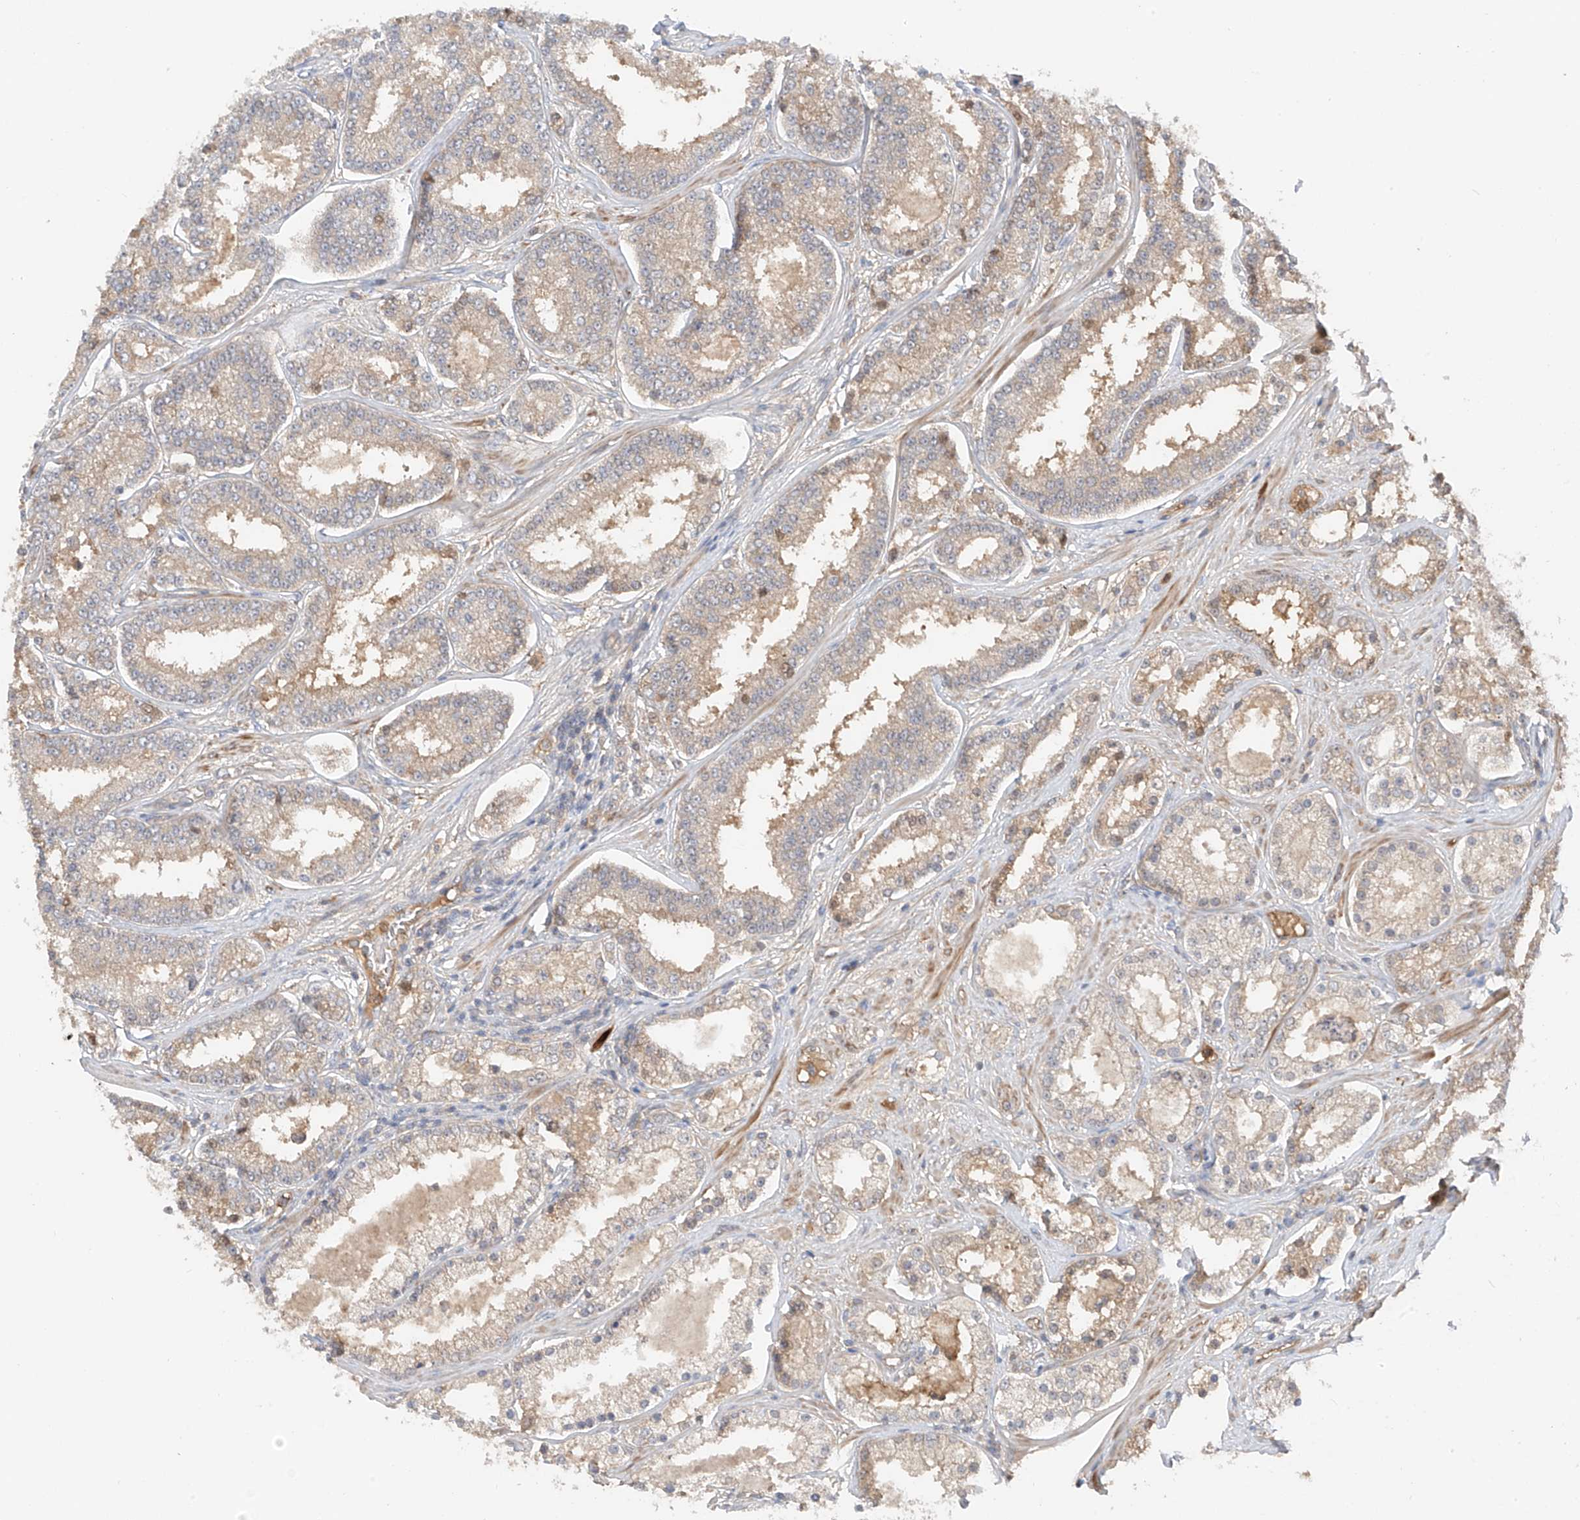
{"staining": {"intensity": "moderate", "quantity": "25%-75%", "location": "cytoplasmic/membranous"}, "tissue": "prostate cancer", "cell_type": "Tumor cells", "image_type": "cancer", "snomed": [{"axis": "morphology", "description": "Normal tissue, NOS"}, {"axis": "morphology", "description": "Adenocarcinoma, High grade"}, {"axis": "topography", "description": "Prostate"}], "caption": "Protein staining reveals moderate cytoplasmic/membranous expression in approximately 25%-75% of tumor cells in high-grade adenocarcinoma (prostate).", "gene": "CACNA2D4", "patient": {"sex": "male", "age": 83}}